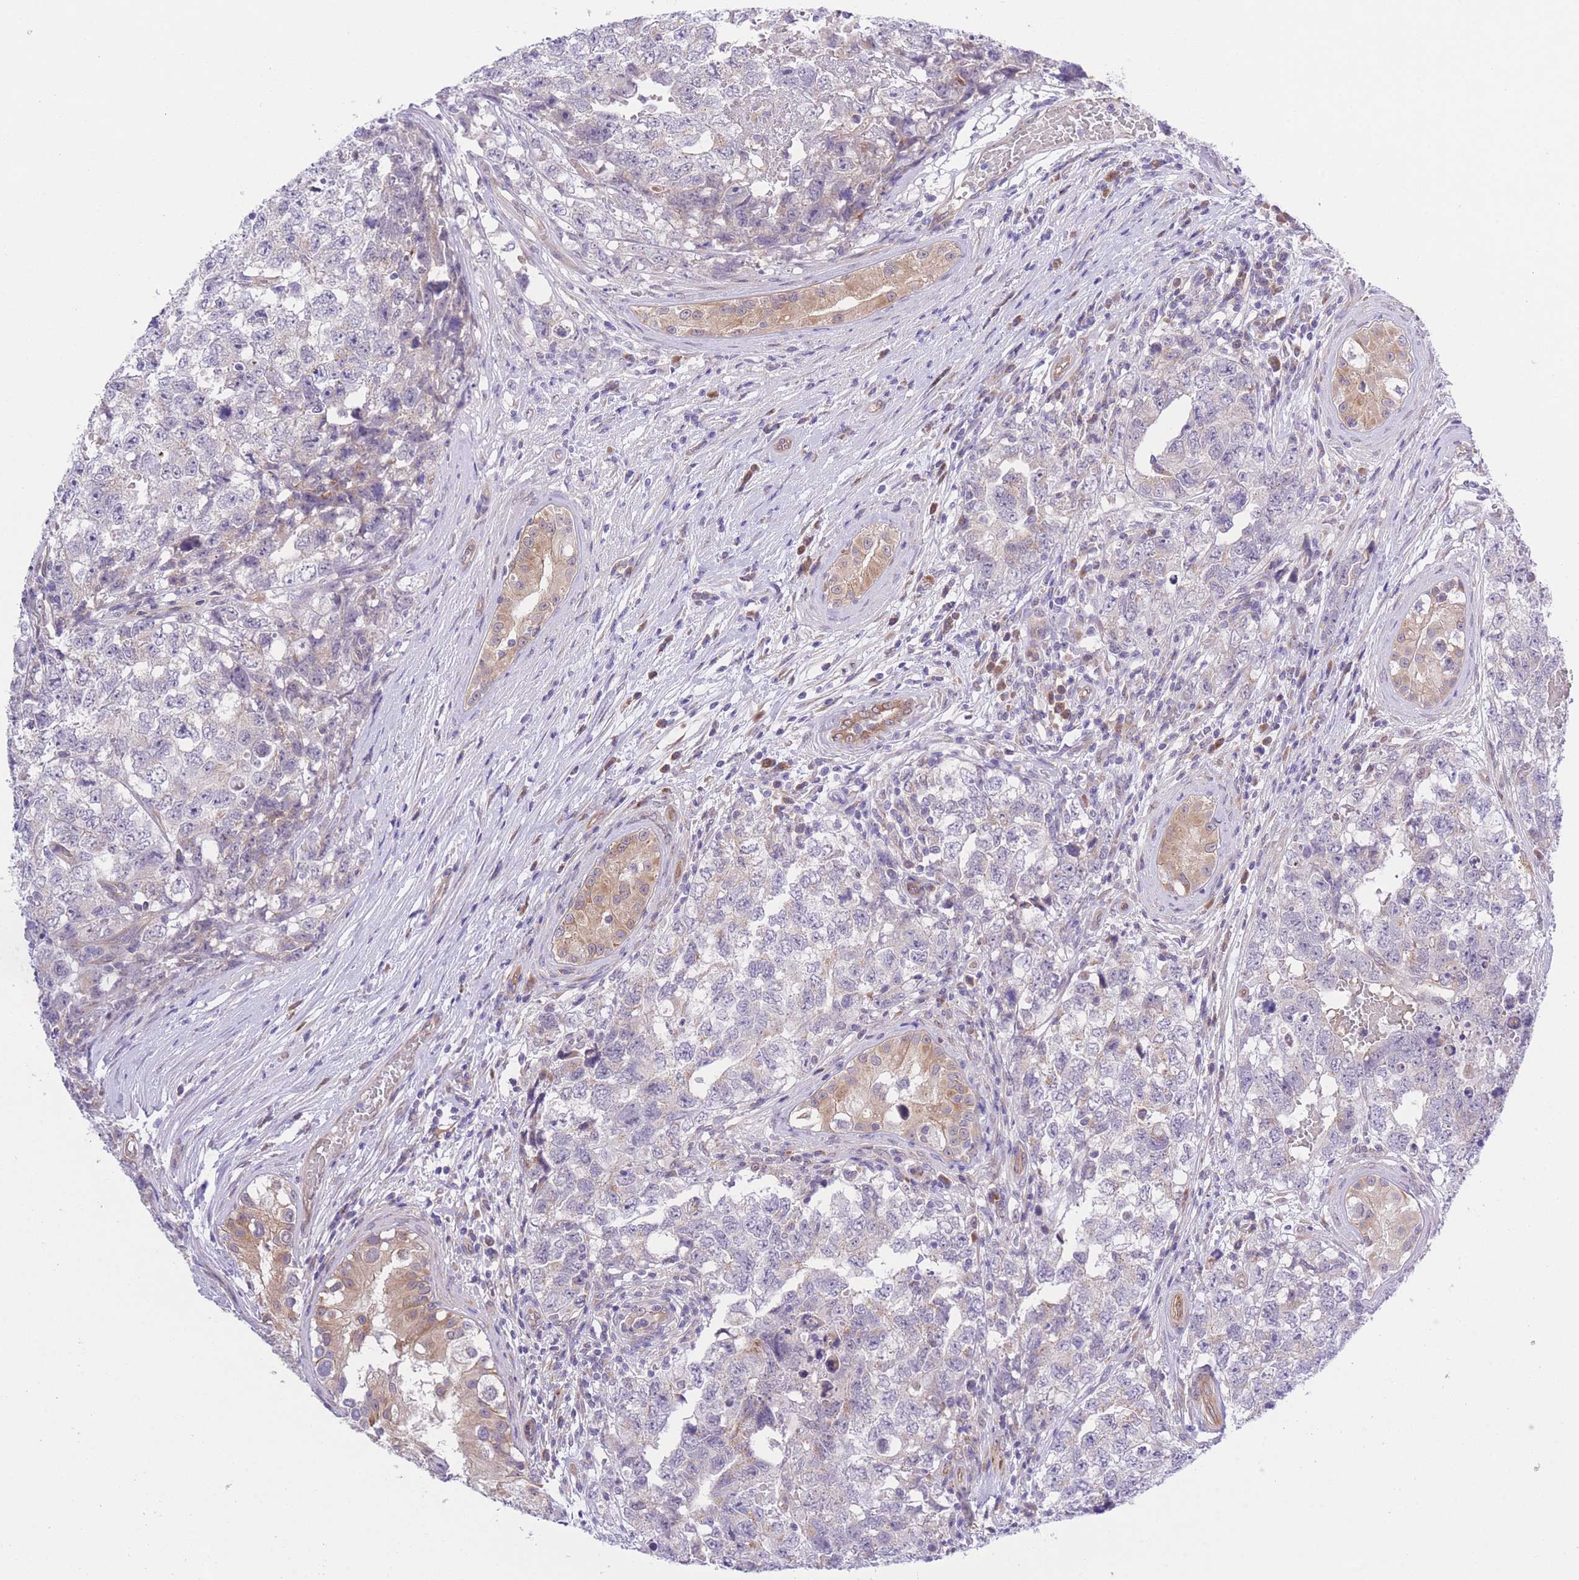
{"staining": {"intensity": "negative", "quantity": "none", "location": "none"}, "tissue": "testis cancer", "cell_type": "Tumor cells", "image_type": "cancer", "snomed": [{"axis": "morphology", "description": "Carcinoma, Embryonal, NOS"}, {"axis": "topography", "description": "Testis"}], "caption": "A high-resolution micrograph shows IHC staining of testis embryonal carcinoma, which shows no significant positivity in tumor cells. (Immunohistochemistry, brightfield microscopy, high magnification).", "gene": "WWOX", "patient": {"sex": "male", "age": 22}}